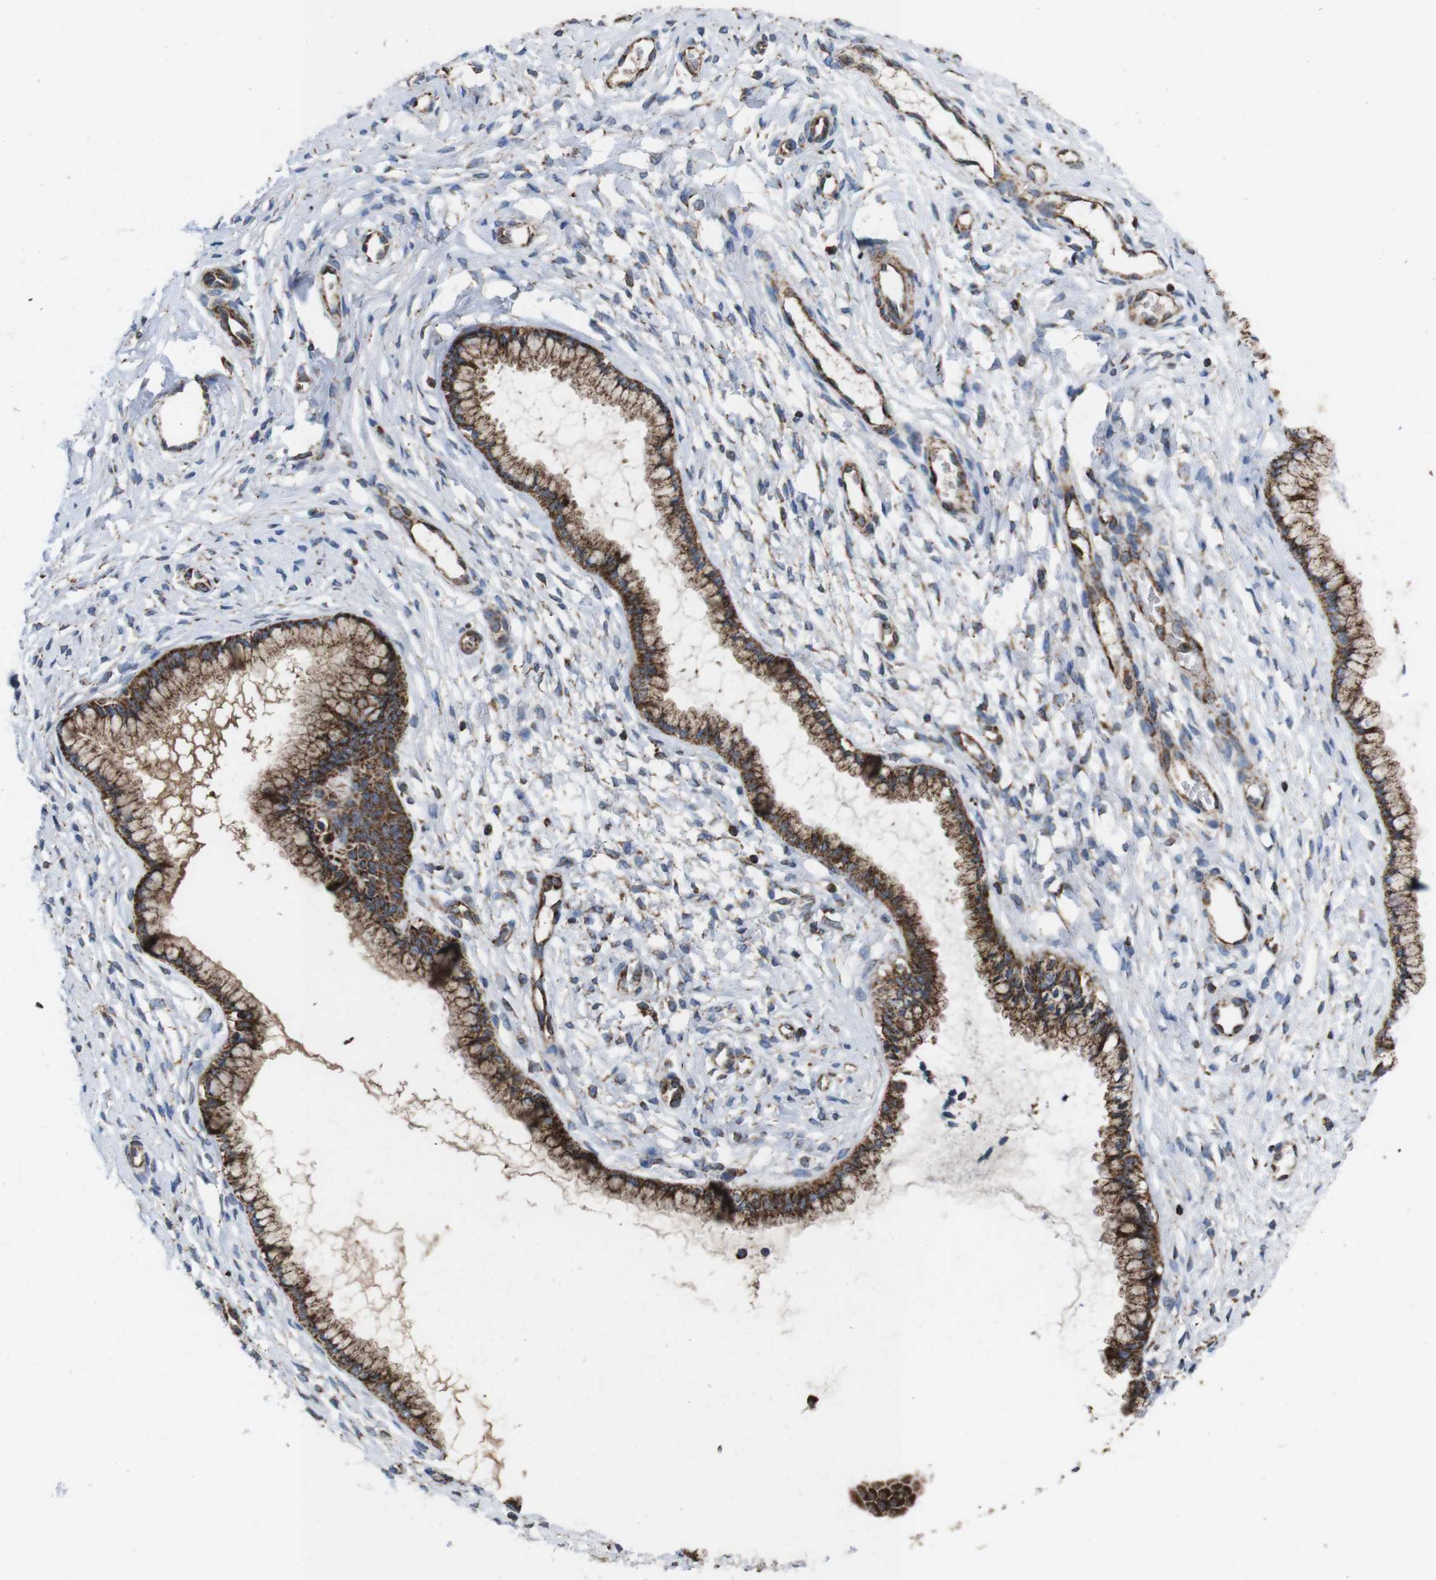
{"staining": {"intensity": "moderate", "quantity": ">75%", "location": "cytoplasmic/membranous"}, "tissue": "cervix", "cell_type": "Glandular cells", "image_type": "normal", "snomed": [{"axis": "morphology", "description": "Normal tissue, NOS"}, {"axis": "topography", "description": "Cervix"}], "caption": "Glandular cells exhibit moderate cytoplasmic/membranous positivity in about >75% of cells in unremarkable cervix.", "gene": "HK1", "patient": {"sex": "female", "age": 65}}